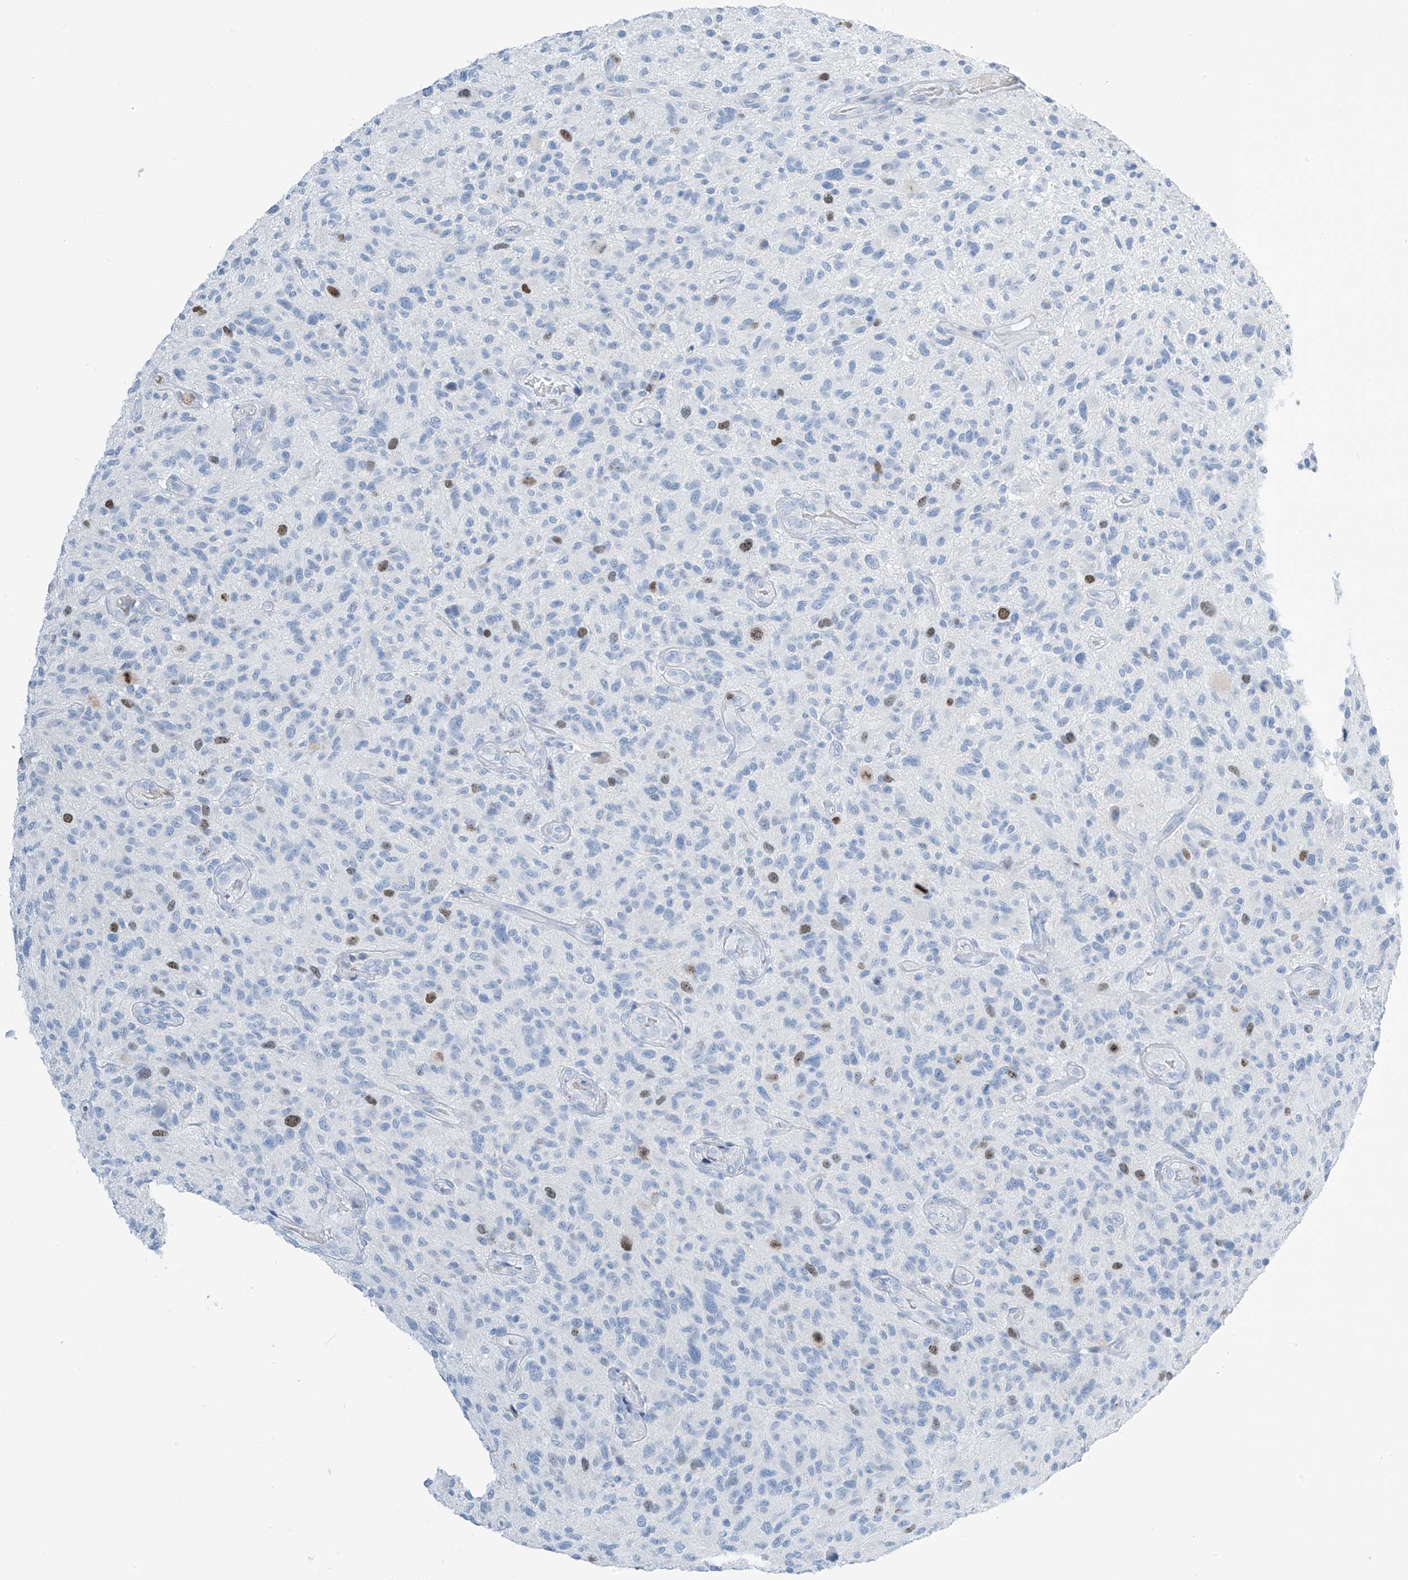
{"staining": {"intensity": "negative", "quantity": "none", "location": "none"}, "tissue": "glioma", "cell_type": "Tumor cells", "image_type": "cancer", "snomed": [{"axis": "morphology", "description": "Glioma, malignant, High grade"}, {"axis": "topography", "description": "Brain"}], "caption": "The IHC micrograph has no significant expression in tumor cells of high-grade glioma (malignant) tissue.", "gene": "SGO2", "patient": {"sex": "male", "age": 47}}